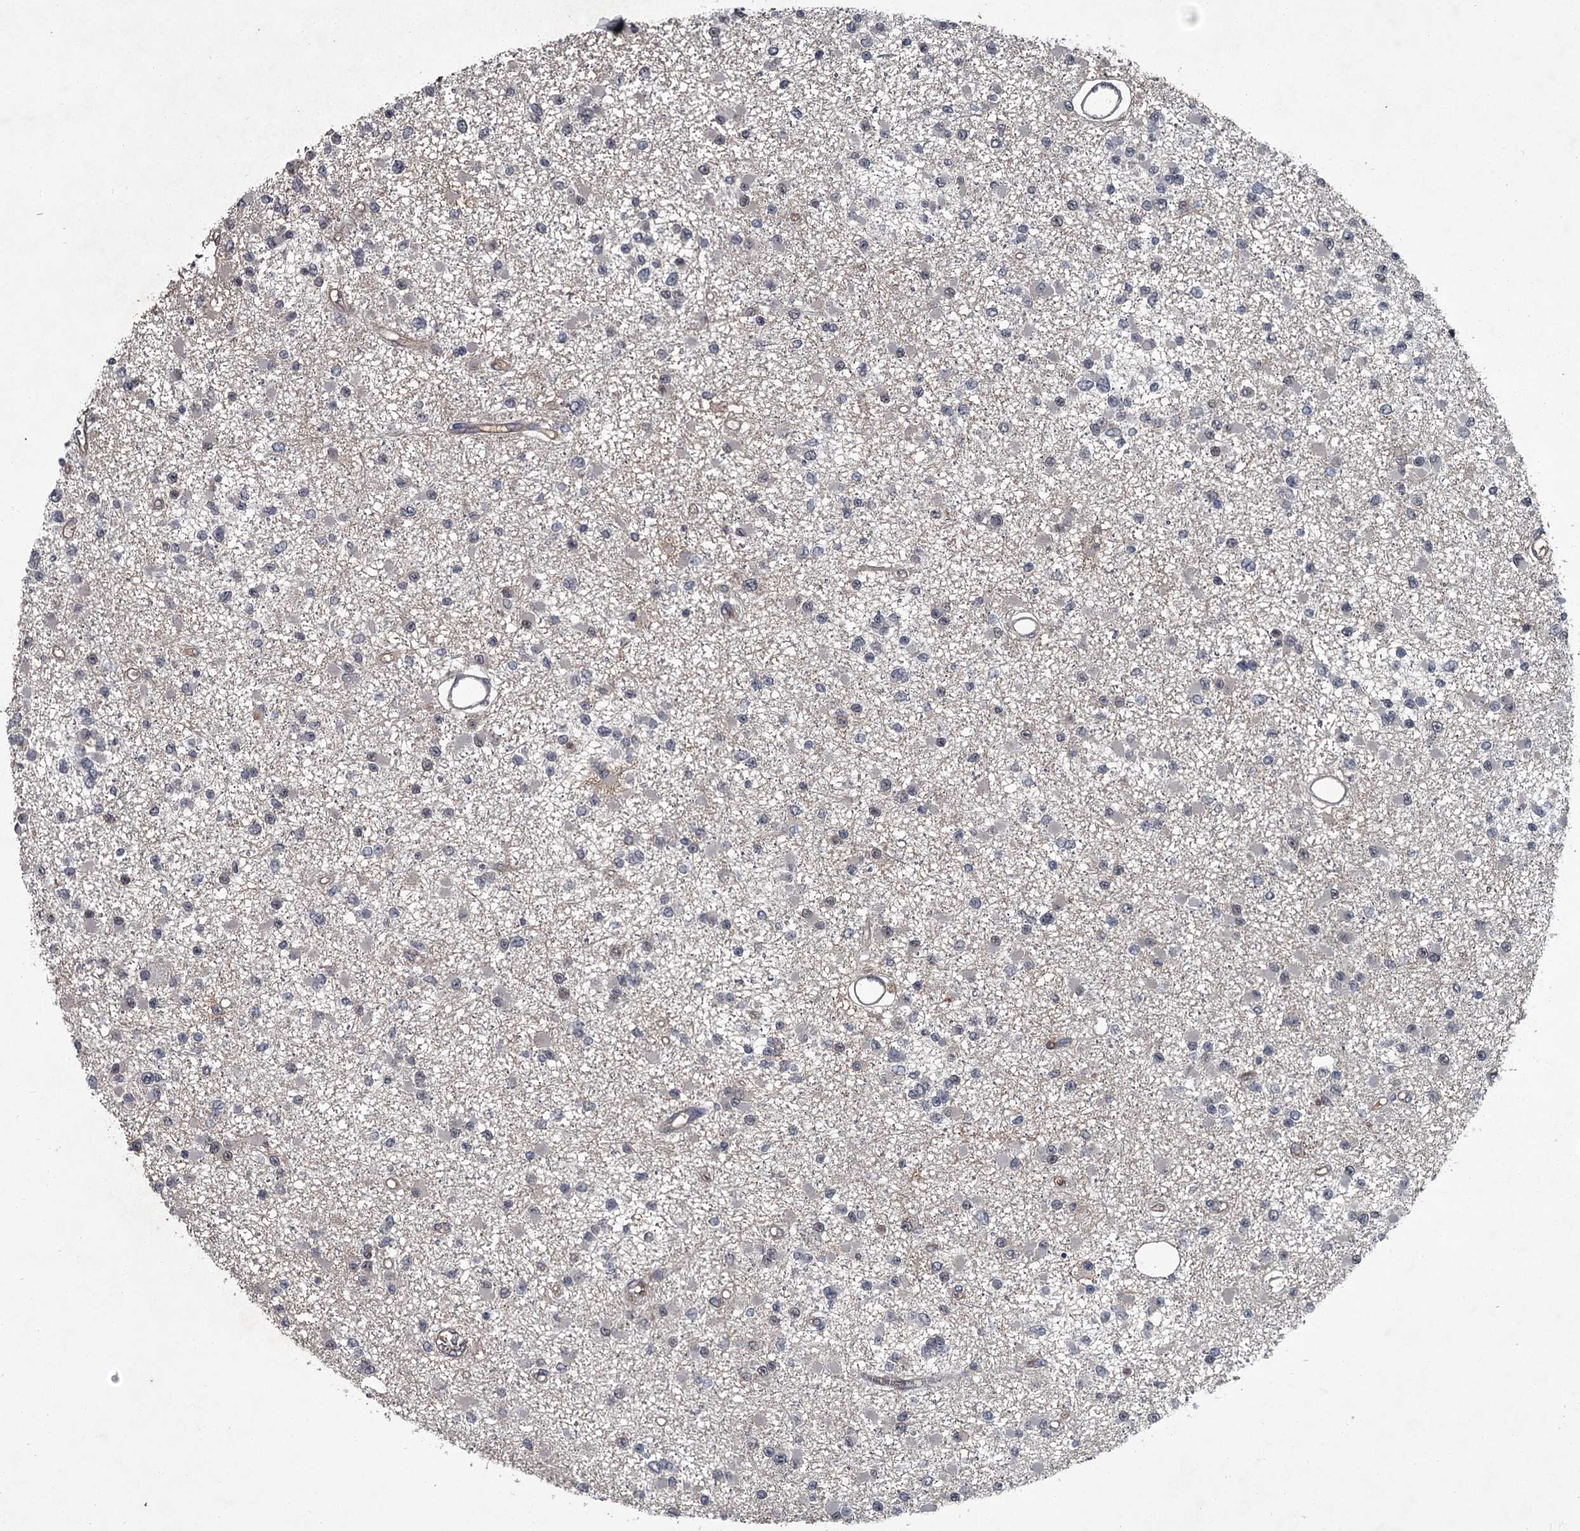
{"staining": {"intensity": "negative", "quantity": "none", "location": "none"}, "tissue": "glioma", "cell_type": "Tumor cells", "image_type": "cancer", "snomed": [{"axis": "morphology", "description": "Glioma, malignant, Low grade"}, {"axis": "topography", "description": "Brain"}], "caption": "This is a image of immunohistochemistry (IHC) staining of glioma, which shows no expression in tumor cells.", "gene": "FLVCR2", "patient": {"sex": "female", "age": 22}}